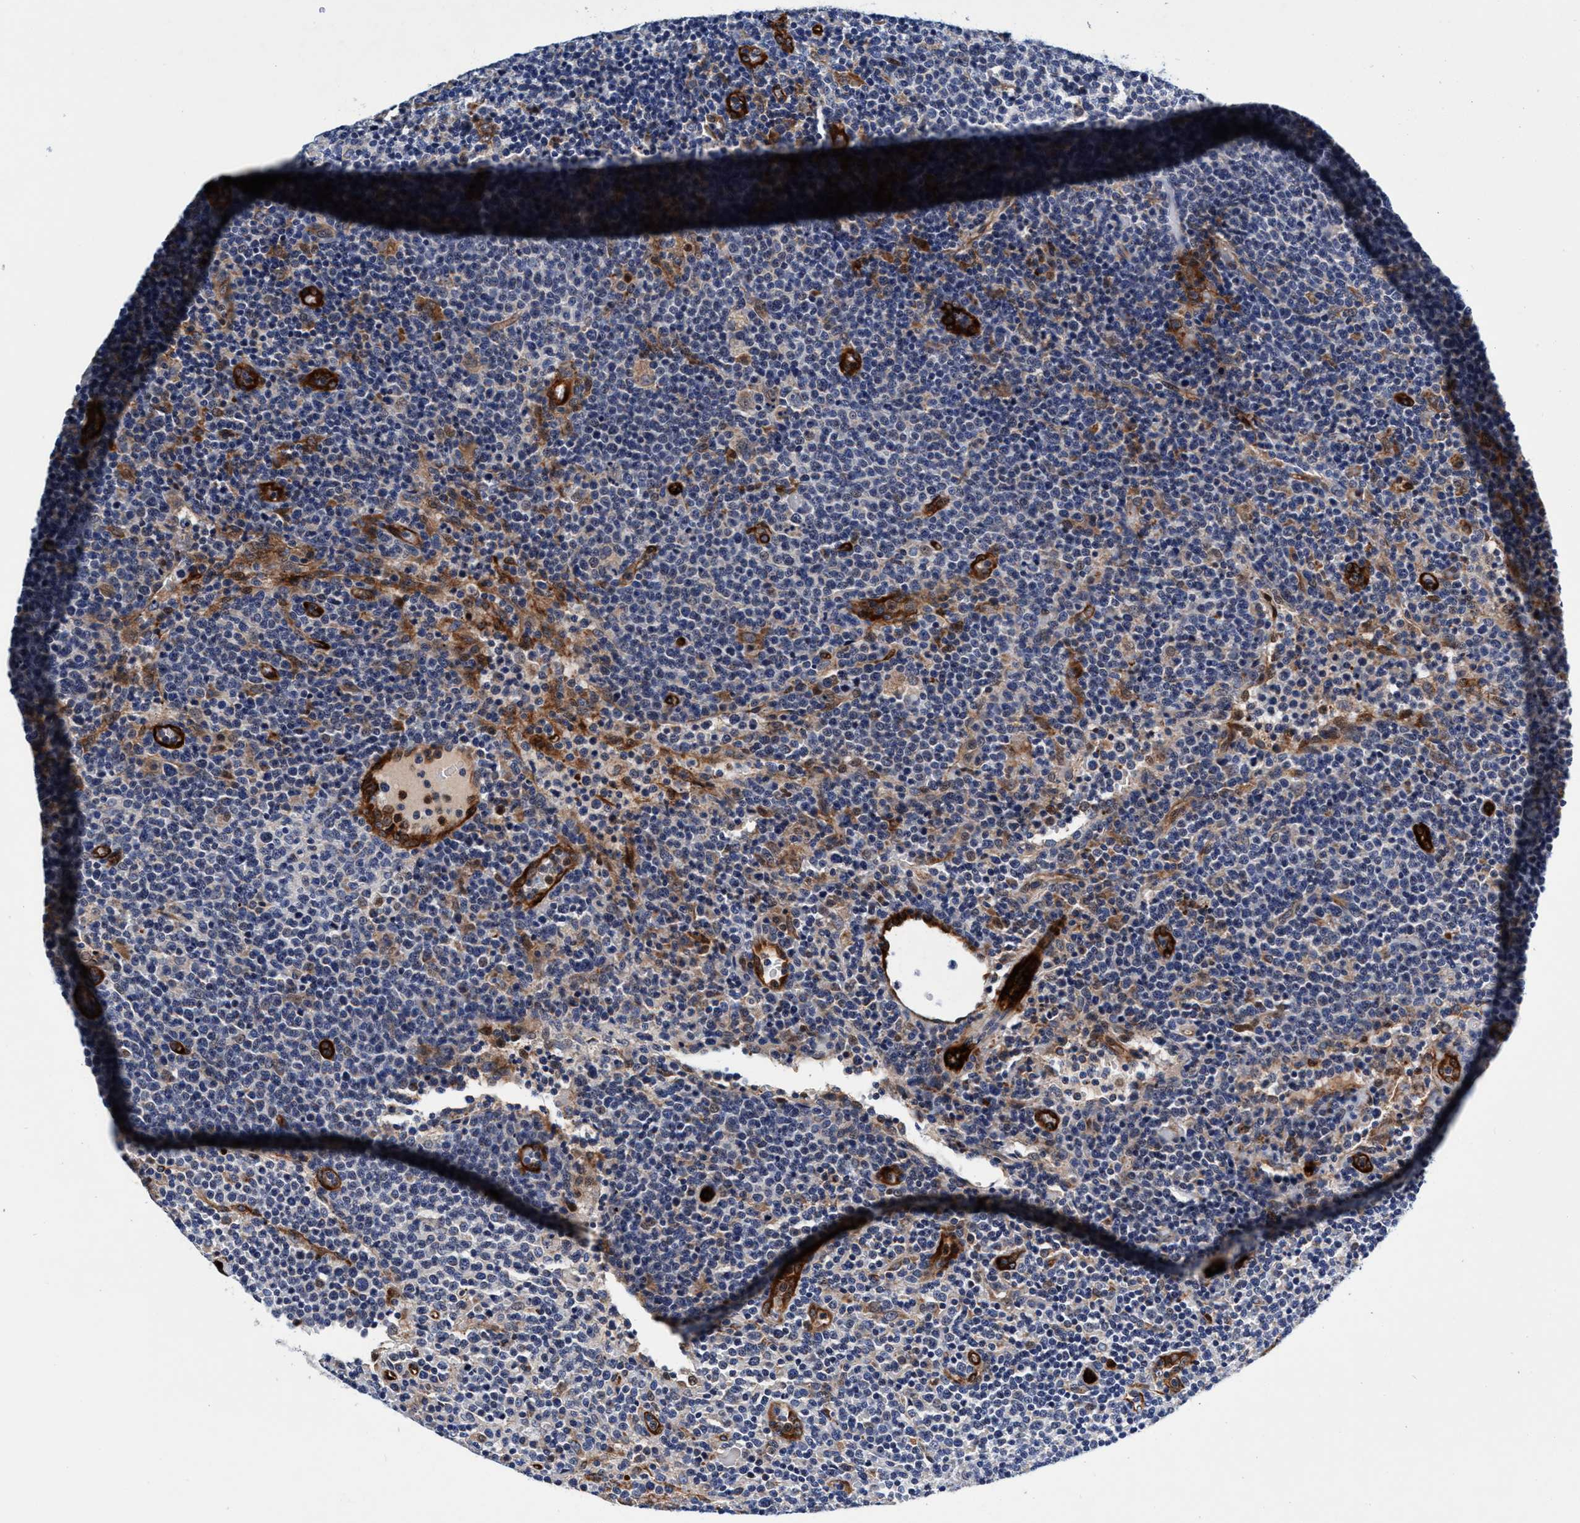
{"staining": {"intensity": "weak", "quantity": "<25%", "location": "cytoplasmic/membranous"}, "tissue": "lymphoma", "cell_type": "Tumor cells", "image_type": "cancer", "snomed": [{"axis": "morphology", "description": "Malignant lymphoma, non-Hodgkin's type, High grade"}, {"axis": "topography", "description": "Lymph node"}], "caption": "Tumor cells are negative for protein expression in human high-grade malignant lymphoma, non-Hodgkin's type.", "gene": "UBALD2", "patient": {"sex": "male", "age": 61}}